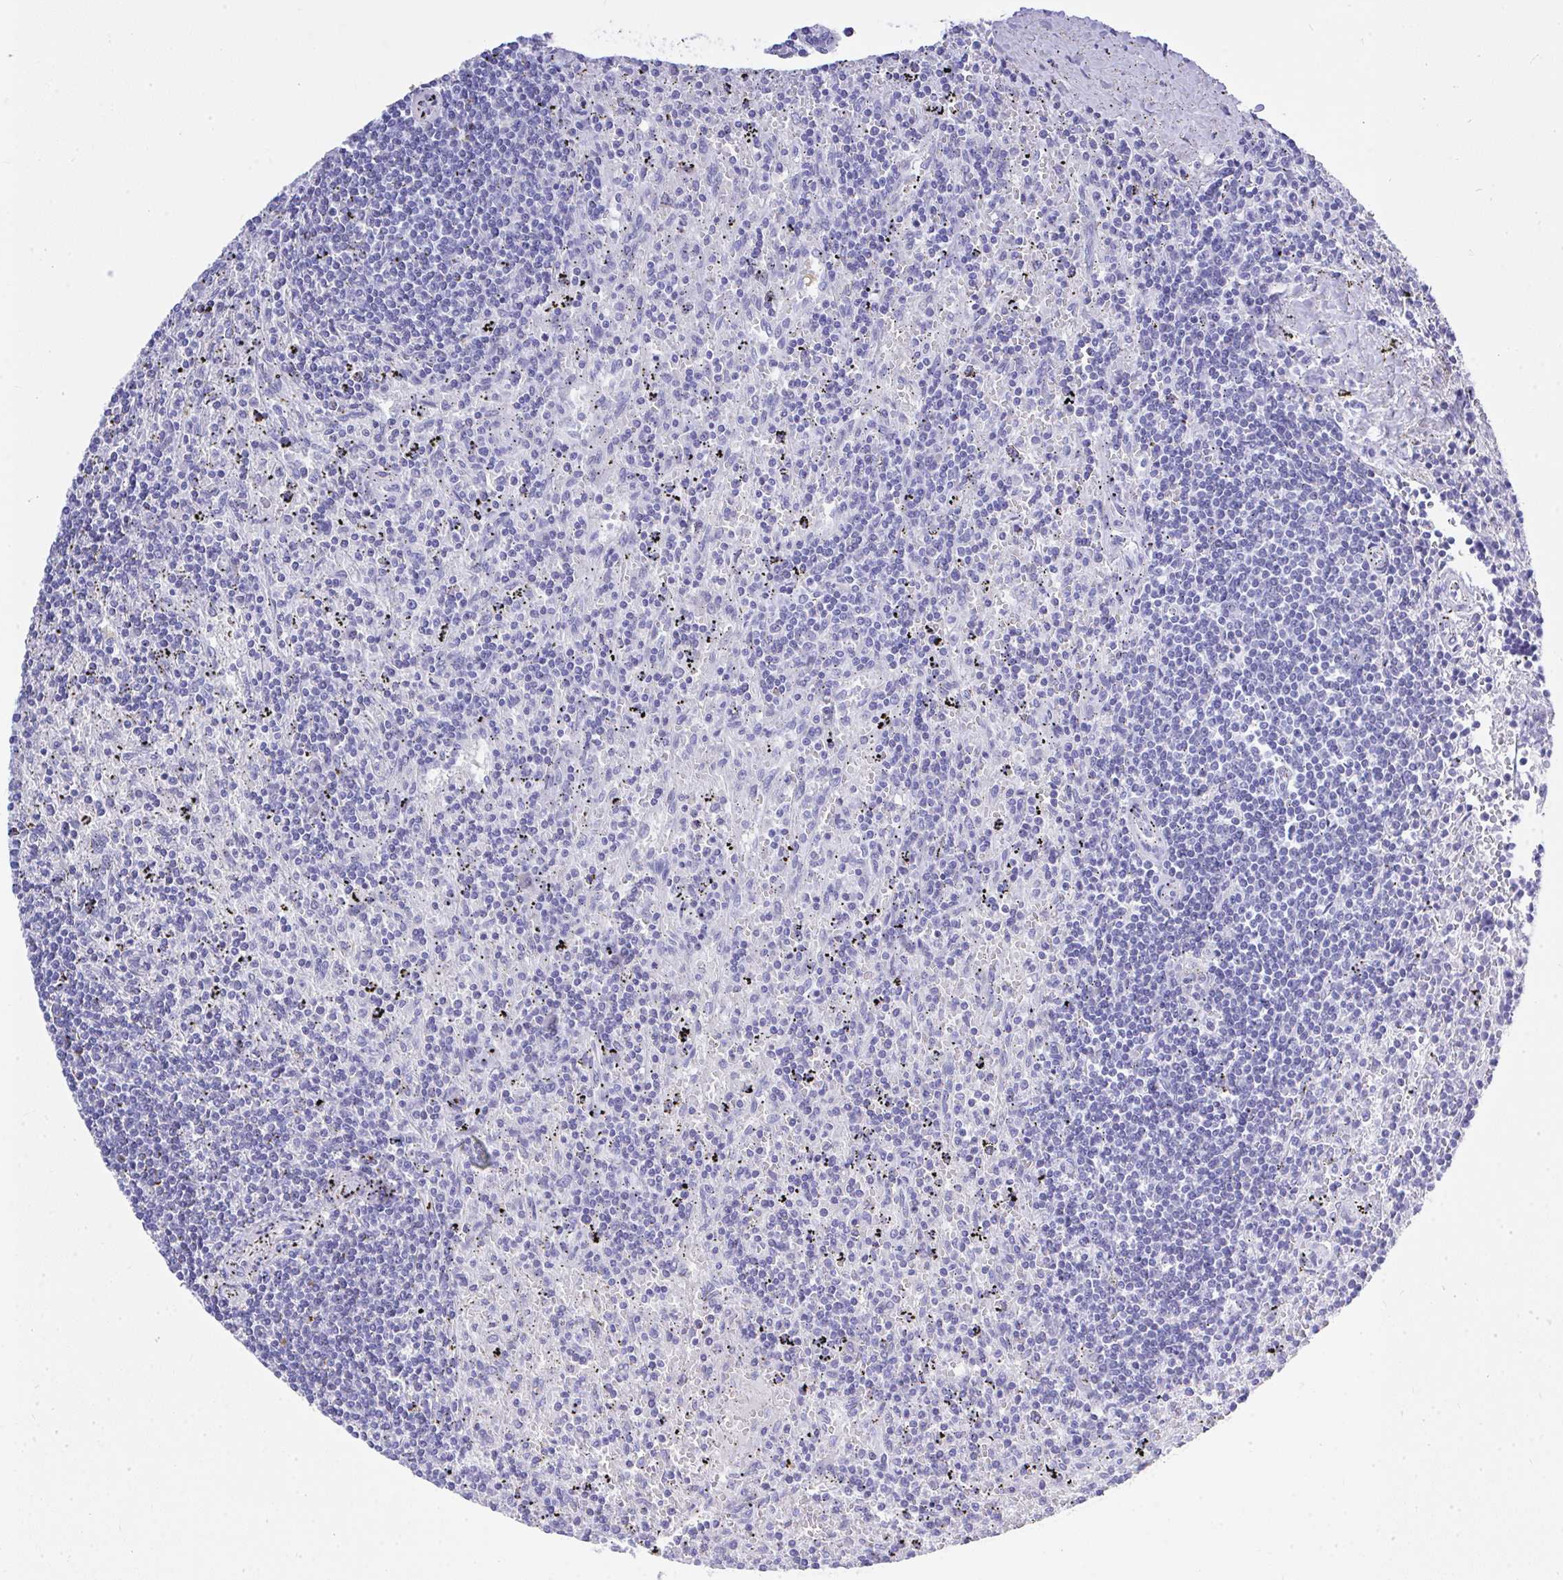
{"staining": {"intensity": "negative", "quantity": "none", "location": "none"}, "tissue": "lymphoma", "cell_type": "Tumor cells", "image_type": "cancer", "snomed": [{"axis": "morphology", "description": "Malignant lymphoma, non-Hodgkin's type, Low grade"}, {"axis": "topography", "description": "Spleen"}], "caption": "There is no significant expression in tumor cells of lymphoma.", "gene": "MS4A12", "patient": {"sex": "male", "age": 76}}